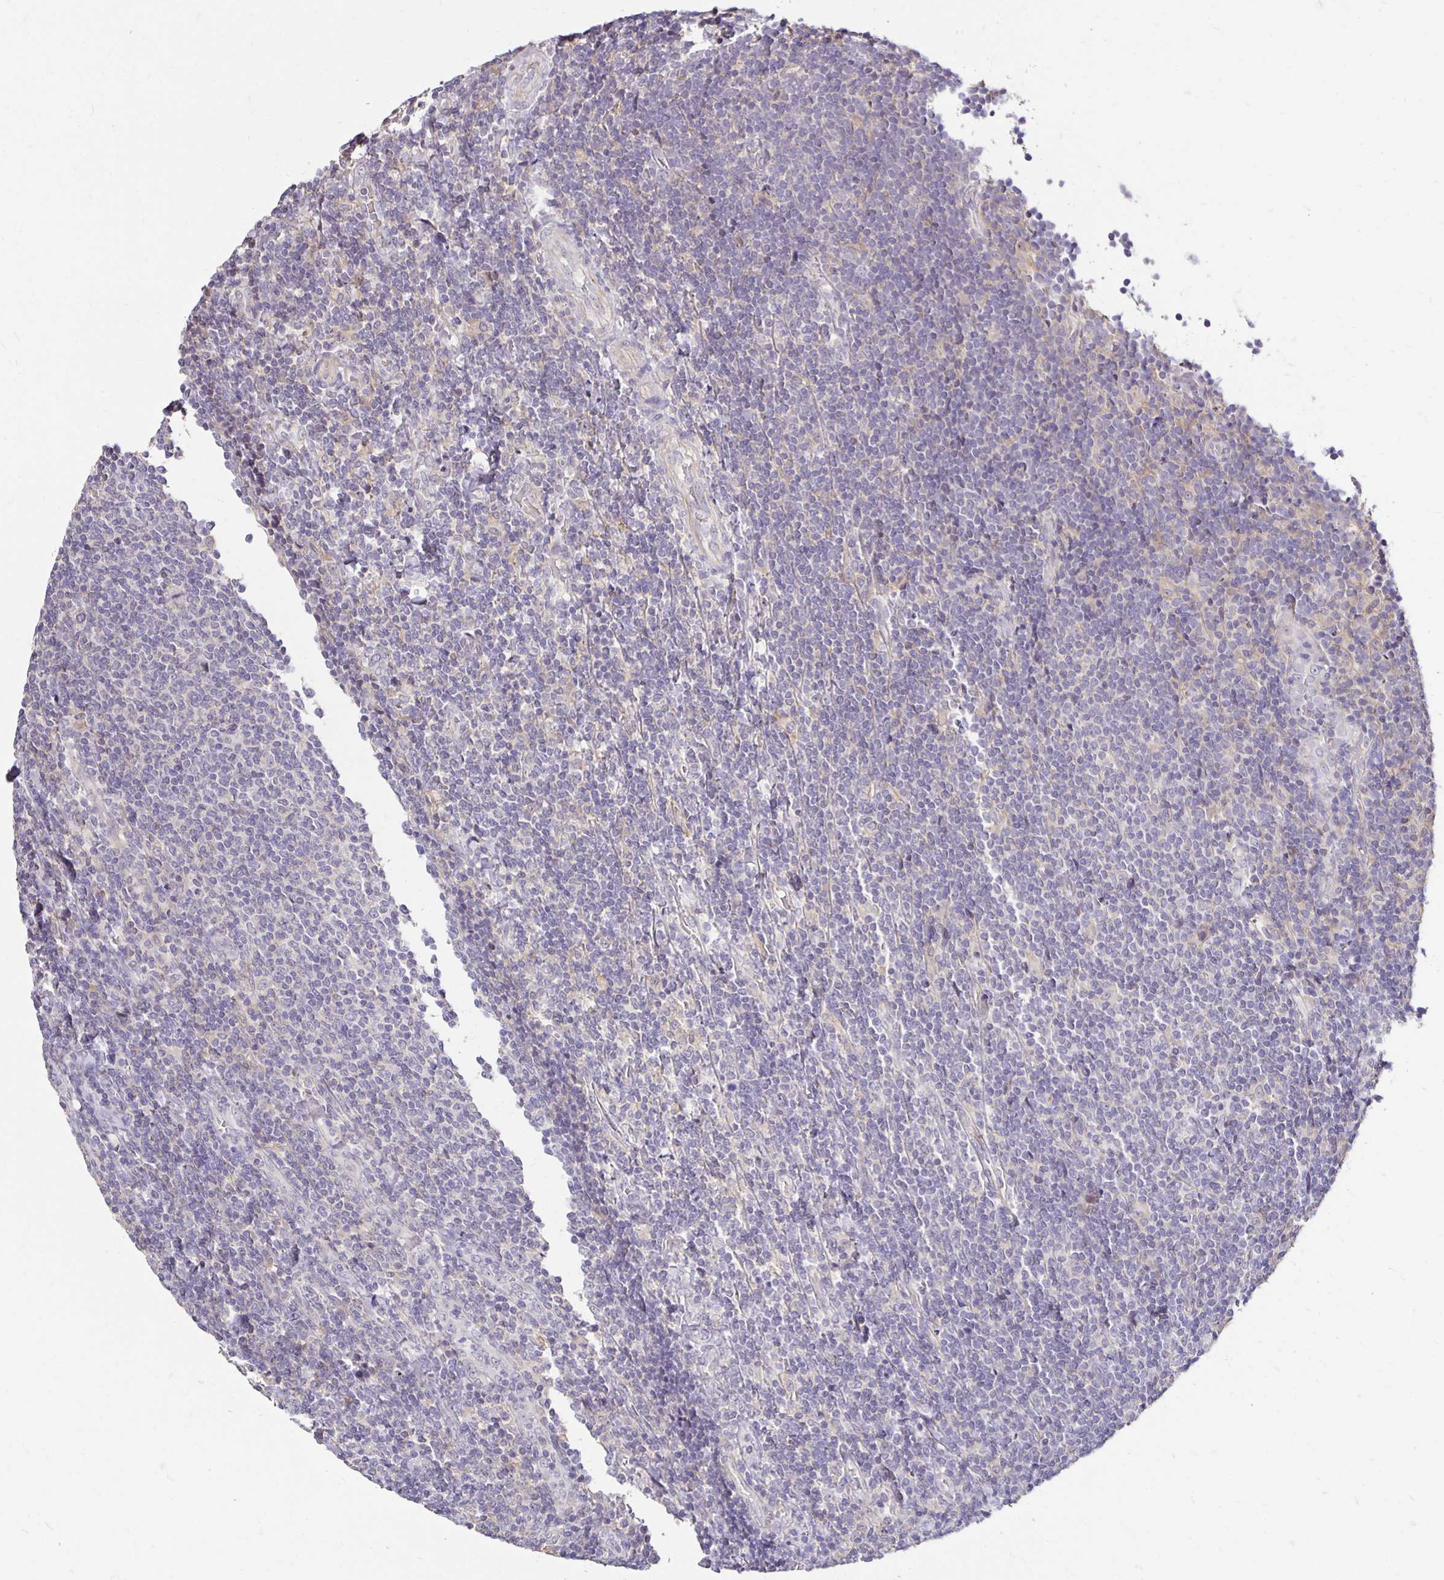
{"staining": {"intensity": "negative", "quantity": "none", "location": "none"}, "tissue": "lymphoma", "cell_type": "Tumor cells", "image_type": "cancer", "snomed": [{"axis": "morphology", "description": "Malignant lymphoma, non-Hodgkin's type, Low grade"}, {"axis": "topography", "description": "Lymph node"}], "caption": "Immunohistochemistry photomicrograph of human lymphoma stained for a protein (brown), which exhibits no positivity in tumor cells. Brightfield microscopy of immunohistochemistry stained with DAB (3,3'-diaminobenzidine) (brown) and hematoxylin (blue), captured at high magnification.", "gene": "PNPLA3", "patient": {"sex": "male", "age": 52}}